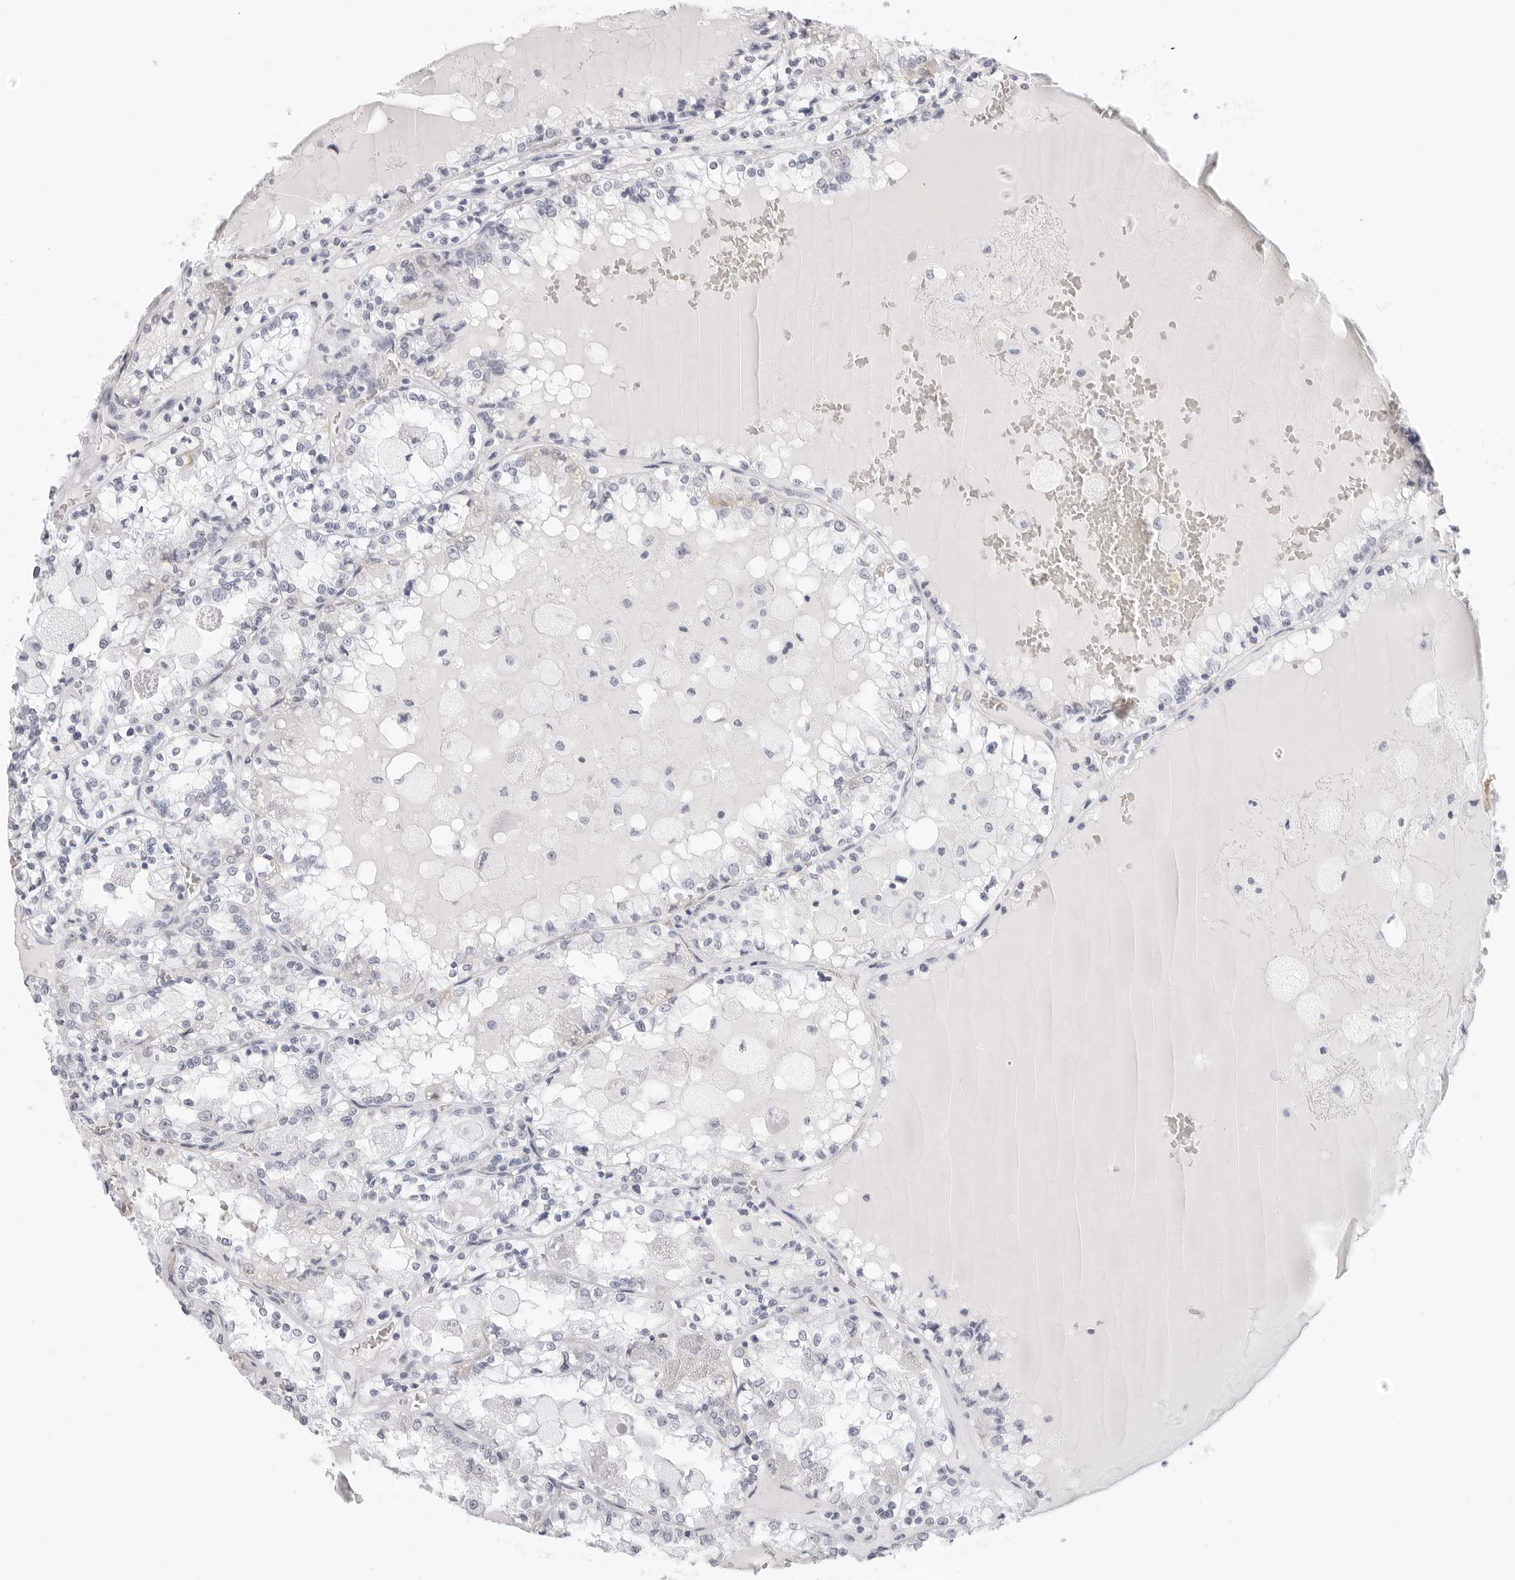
{"staining": {"intensity": "weak", "quantity": "<25%", "location": "cytoplasmic/membranous"}, "tissue": "renal cancer", "cell_type": "Tumor cells", "image_type": "cancer", "snomed": [{"axis": "morphology", "description": "Adenocarcinoma, NOS"}, {"axis": "topography", "description": "Kidney"}], "caption": "Tumor cells show no significant staining in renal cancer.", "gene": "AGMAT", "patient": {"sex": "female", "age": 56}}